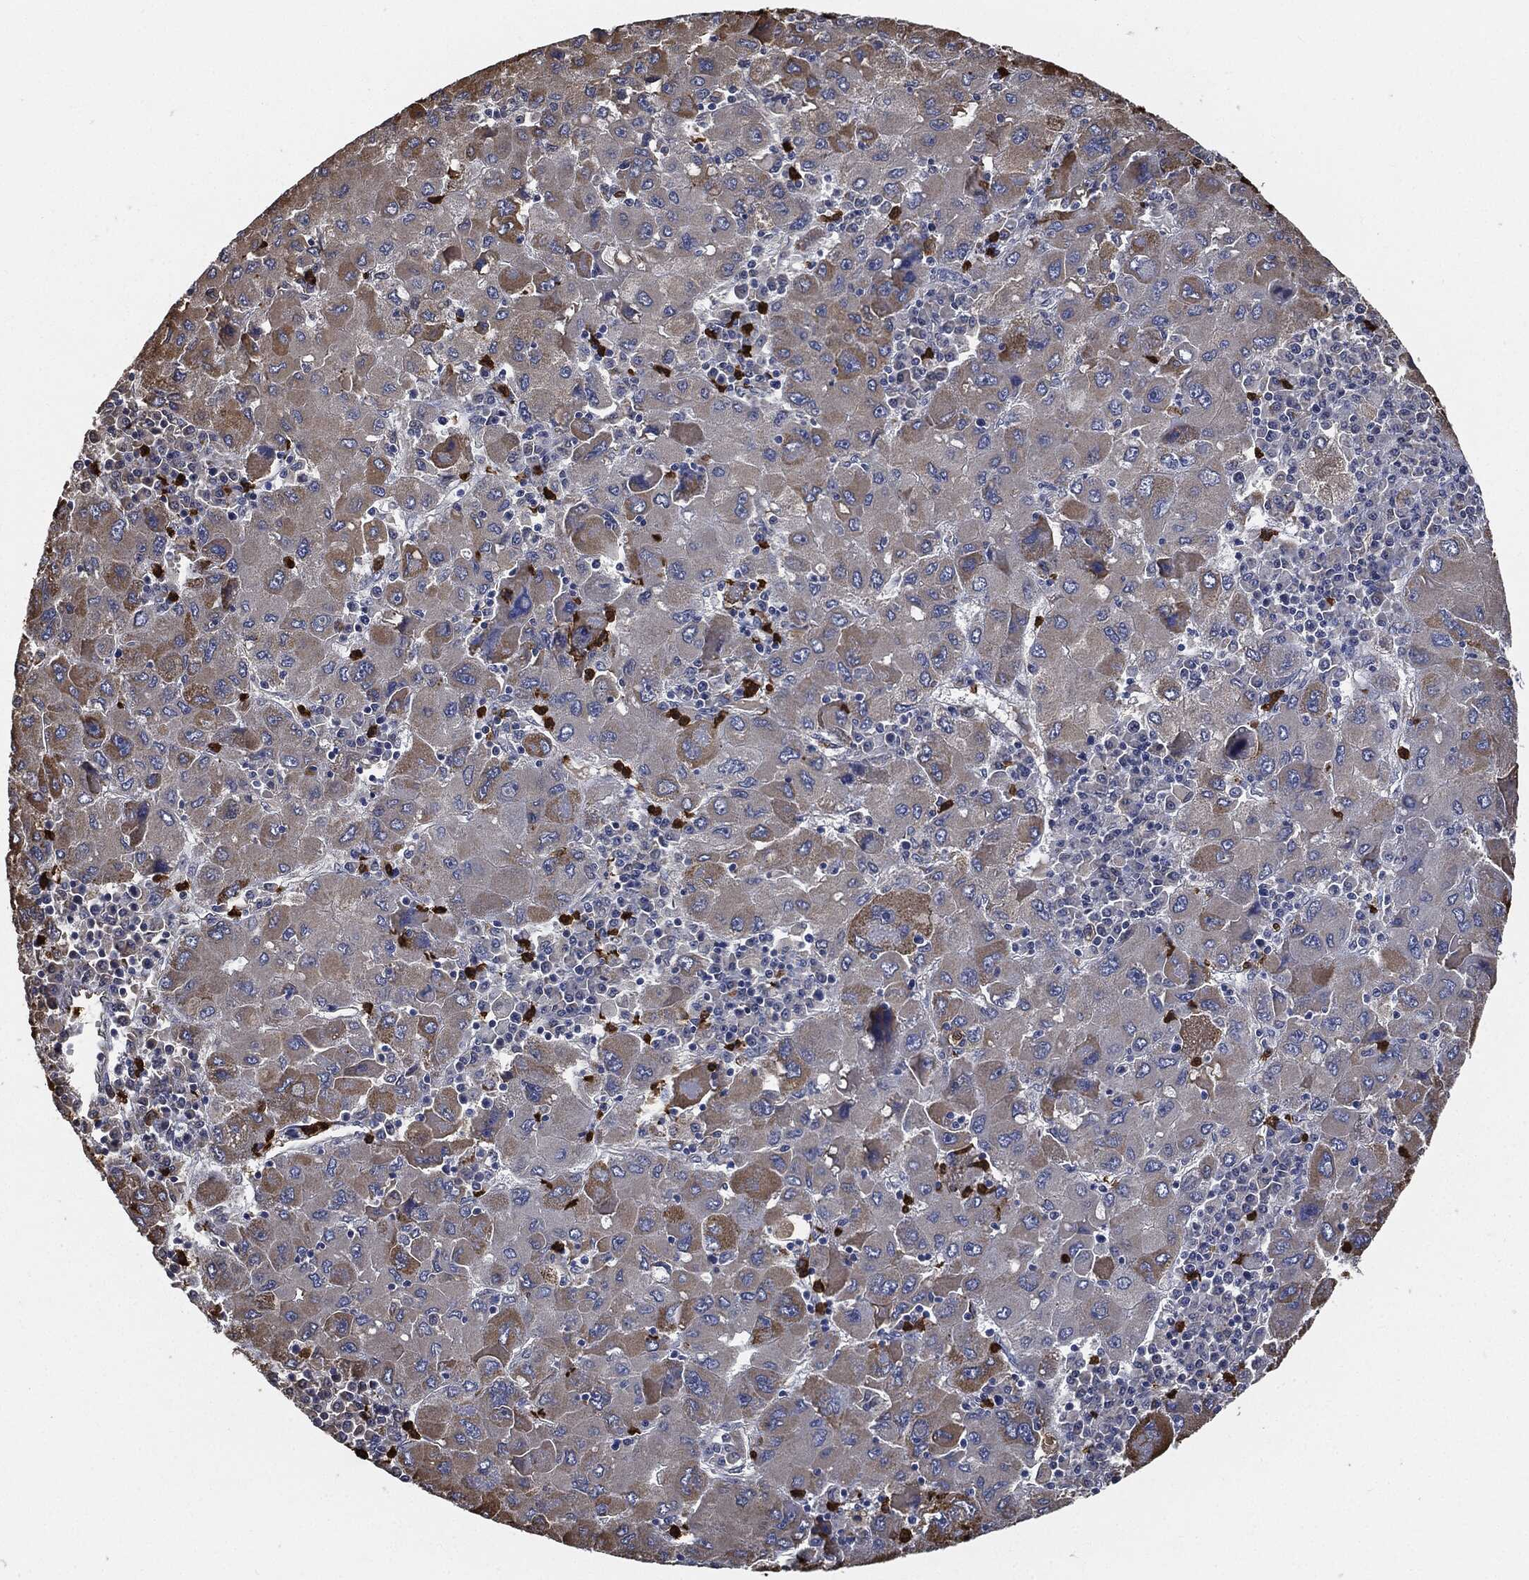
{"staining": {"intensity": "moderate", "quantity": "<25%", "location": "cytoplasmic/membranous"}, "tissue": "liver cancer", "cell_type": "Tumor cells", "image_type": "cancer", "snomed": [{"axis": "morphology", "description": "Carcinoma, Hepatocellular, NOS"}, {"axis": "topography", "description": "Liver"}], "caption": "Protein expression analysis of human hepatocellular carcinoma (liver) reveals moderate cytoplasmic/membranous positivity in about <25% of tumor cells. The protein is shown in brown color, while the nuclei are stained blue.", "gene": "S100A9", "patient": {"sex": "male", "age": 75}}